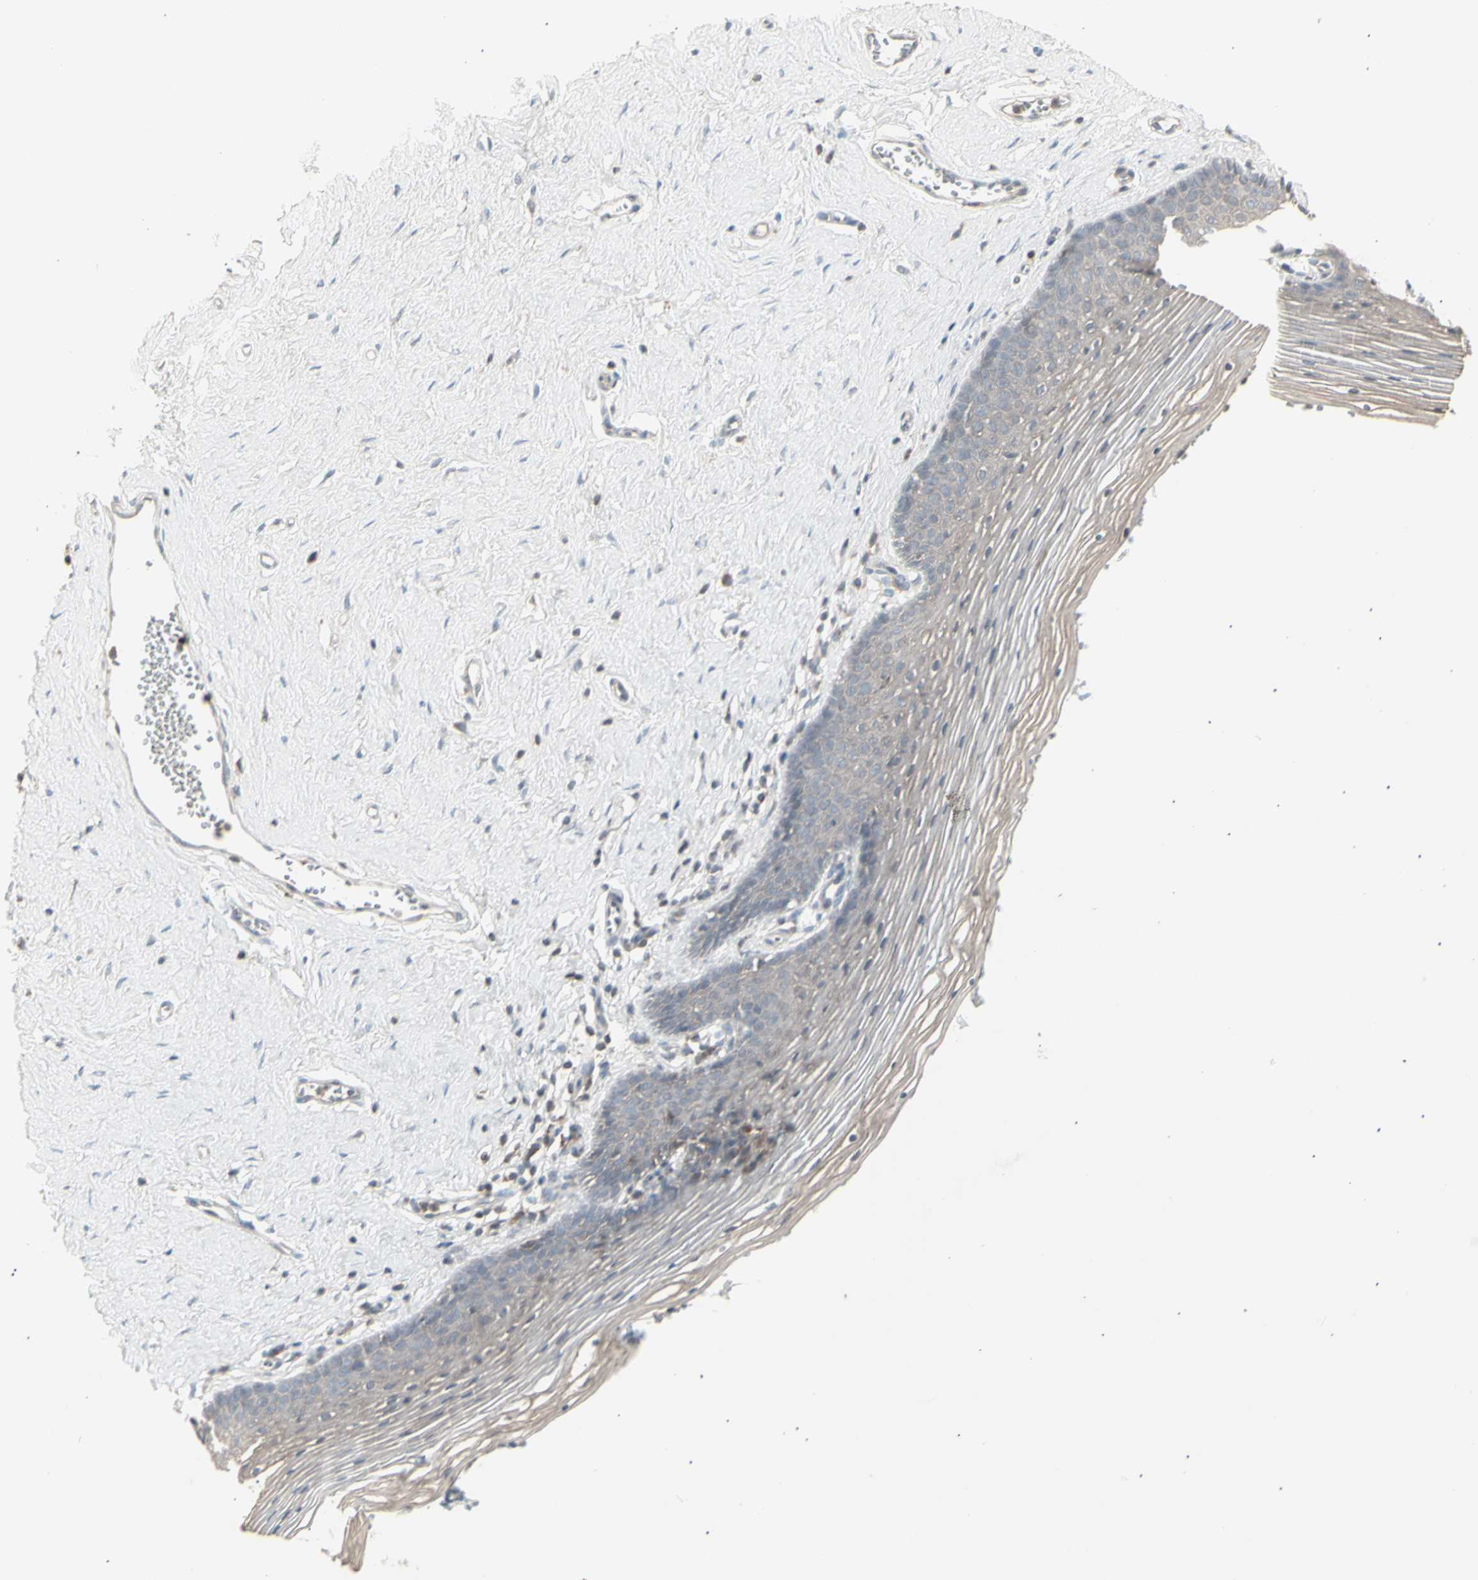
{"staining": {"intensity": "negative", "quantity": "none", "location": "none"}, "tissue": "vagina", "cell_type": "Squamous epithelial cells", "image_type": "normal", "snomed": [{"axis": "morphology", "description": "Normal tissue, NOS"}, {"axis": "topography", "description": "Vagina"}], "caption": "DAB (3,3'-diaminobenzidine) immunohistochemical staining of unremarkable vagina exhibits no significant expression in squamous epithelial cells. (DAB immunohistochemistry, high magnification).", "gene": "CSK", "patient": {"sex": "female", "age": 32}}